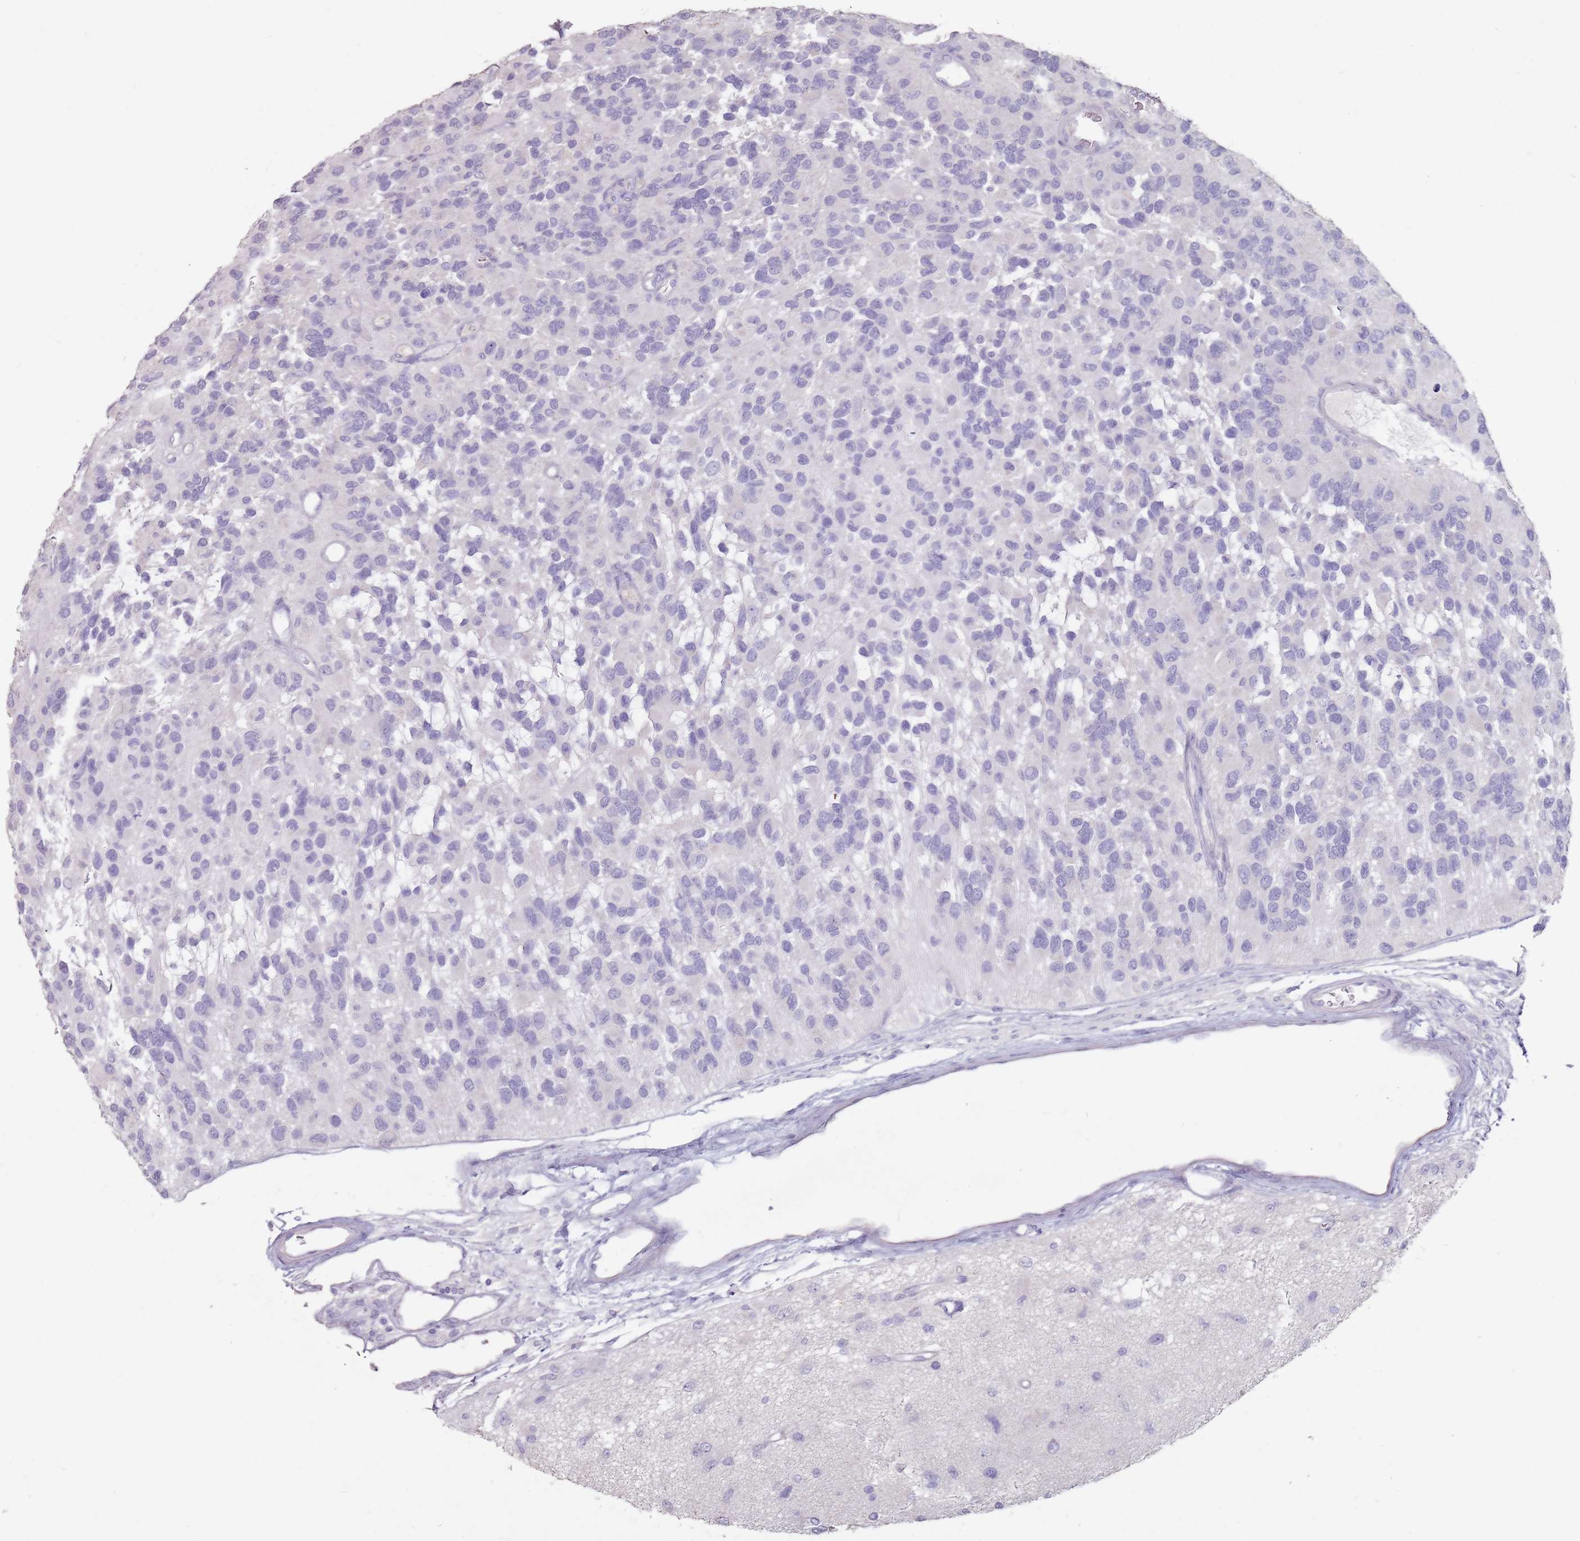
{"staining": {"intensity": "negative", "quantity": "none", "location": "none"}, "tissue": "glioma", "cell_type": "Tumor cells", "image_type": "cancer", "snomed": [{"axis": "morphology", "description": "Glioma, malignant, High grade"}, {"axis": "topography", "description": "Brain"}], "caption": "High magnification brightfield microscopy of malignant glioma (high-grade) stained with DAB (brown) and counterstained with hematoxylin (blue): tumor cells show no significant staining. (DAB immunohistochemistry with hematoxylin counter stain).", "gene": "STYK1", "patient": {"sex": "male", "age": 77}}